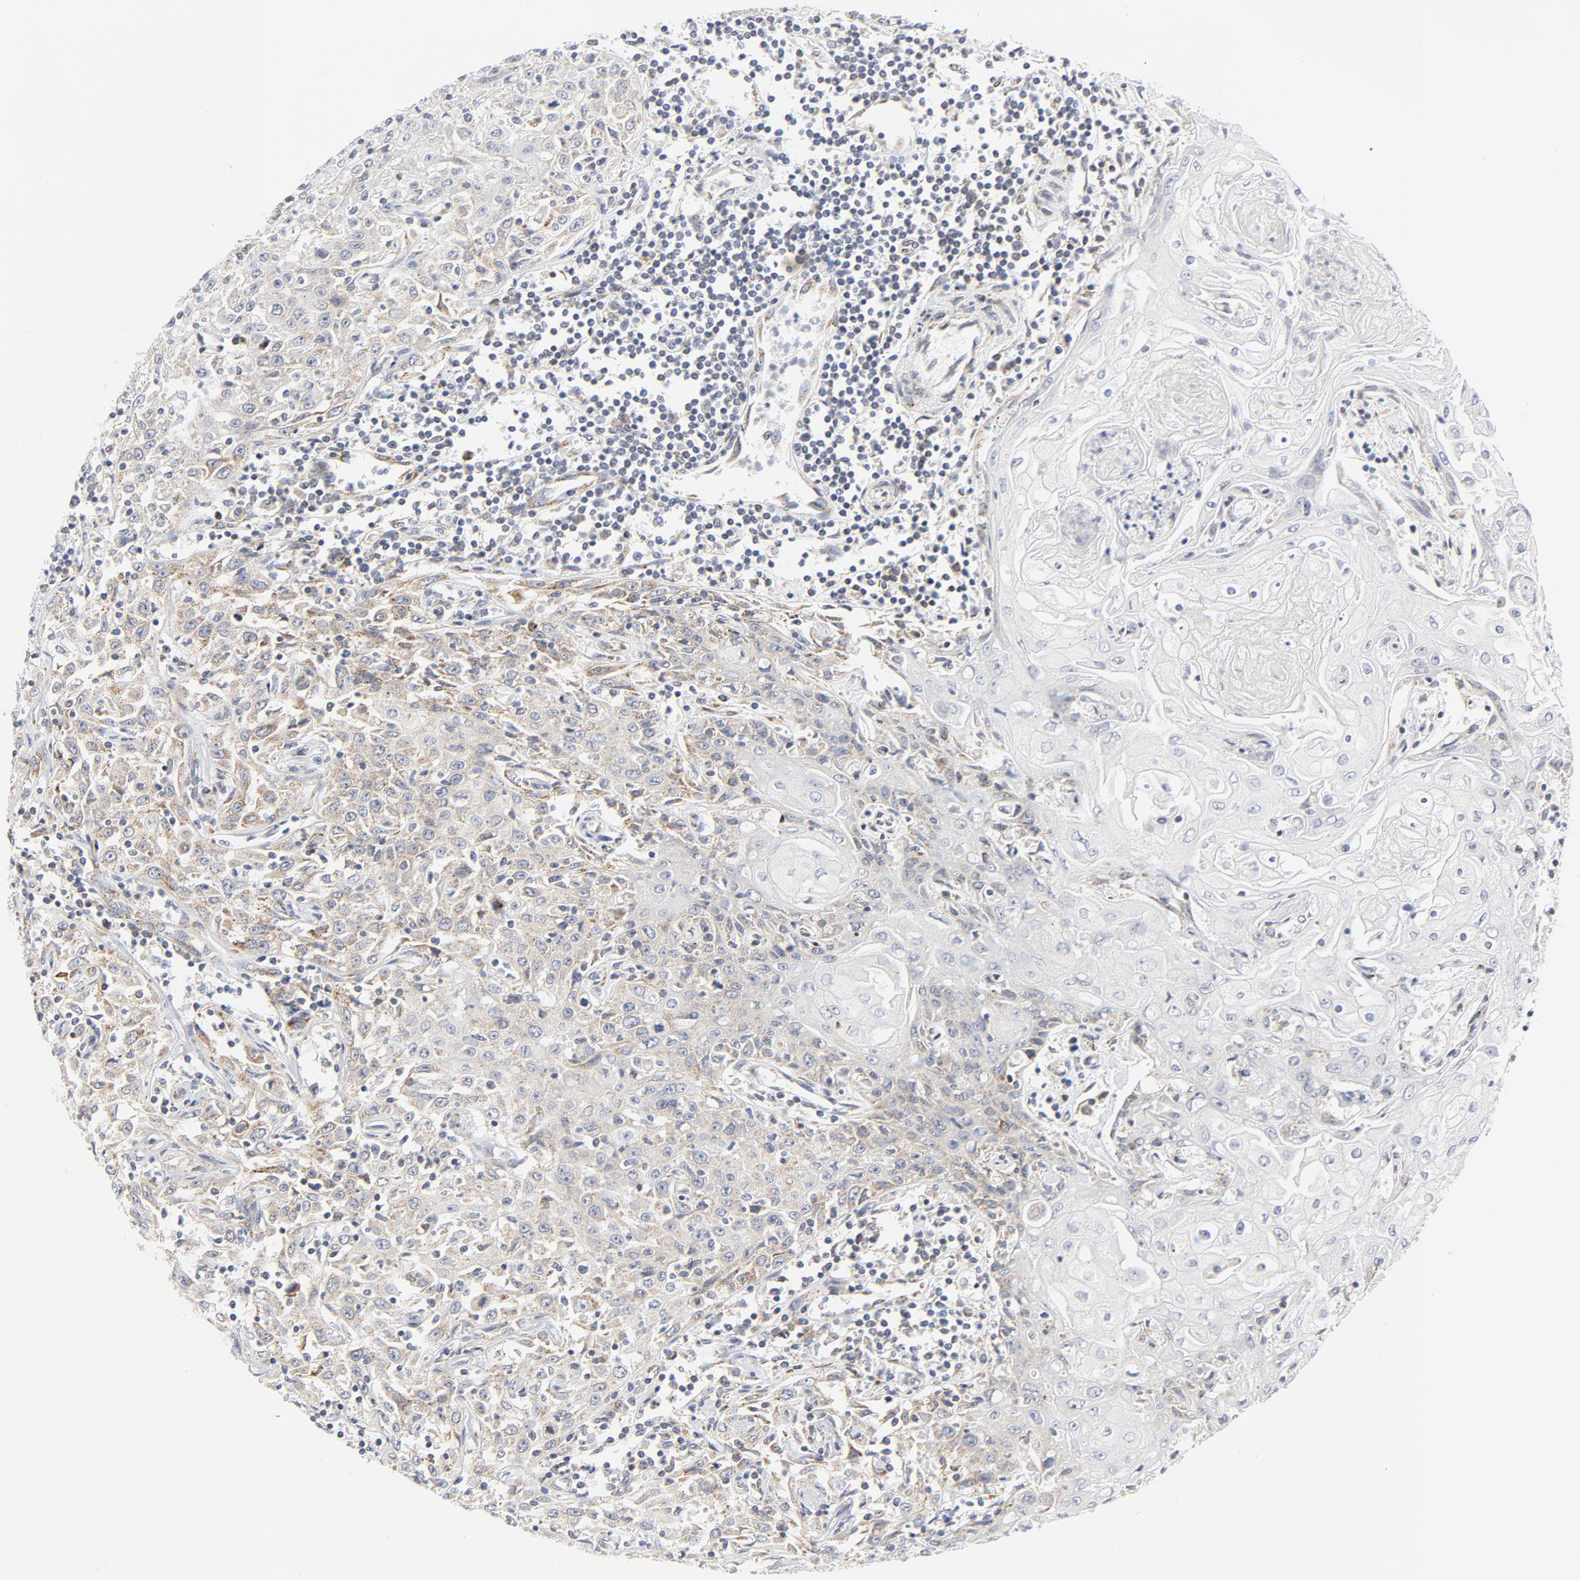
{"staining": {"intensity": "weak", "quantity": "25%-75%", "location": "cytoplasmic/membranous"}, "tissue": "head and neck cancer", "cell_type": "Tumor cells", "image_type": "cancer", "snomed": [{"axis": "morphology", "description": "Squamous cell carcinoma, NOS"}, {"axis": "topography", "description": "Oral tissue"}, {"axis": "topography", "description": "Head-Neck"}], "caption": "High-magnification brightfield microscopy of head and neck cancer (squamous cell carcinoma) stained with DAB (3,3'-diaminobenzidine) (brown) and counterstained with hematoxylin (blue). tumor cells exhibit weak cytoplasmic/membranous positivity is identified in approximately25%-75% of cells.", "gene": "LRP6", "patient": {"sex": "female", "age": 76}}